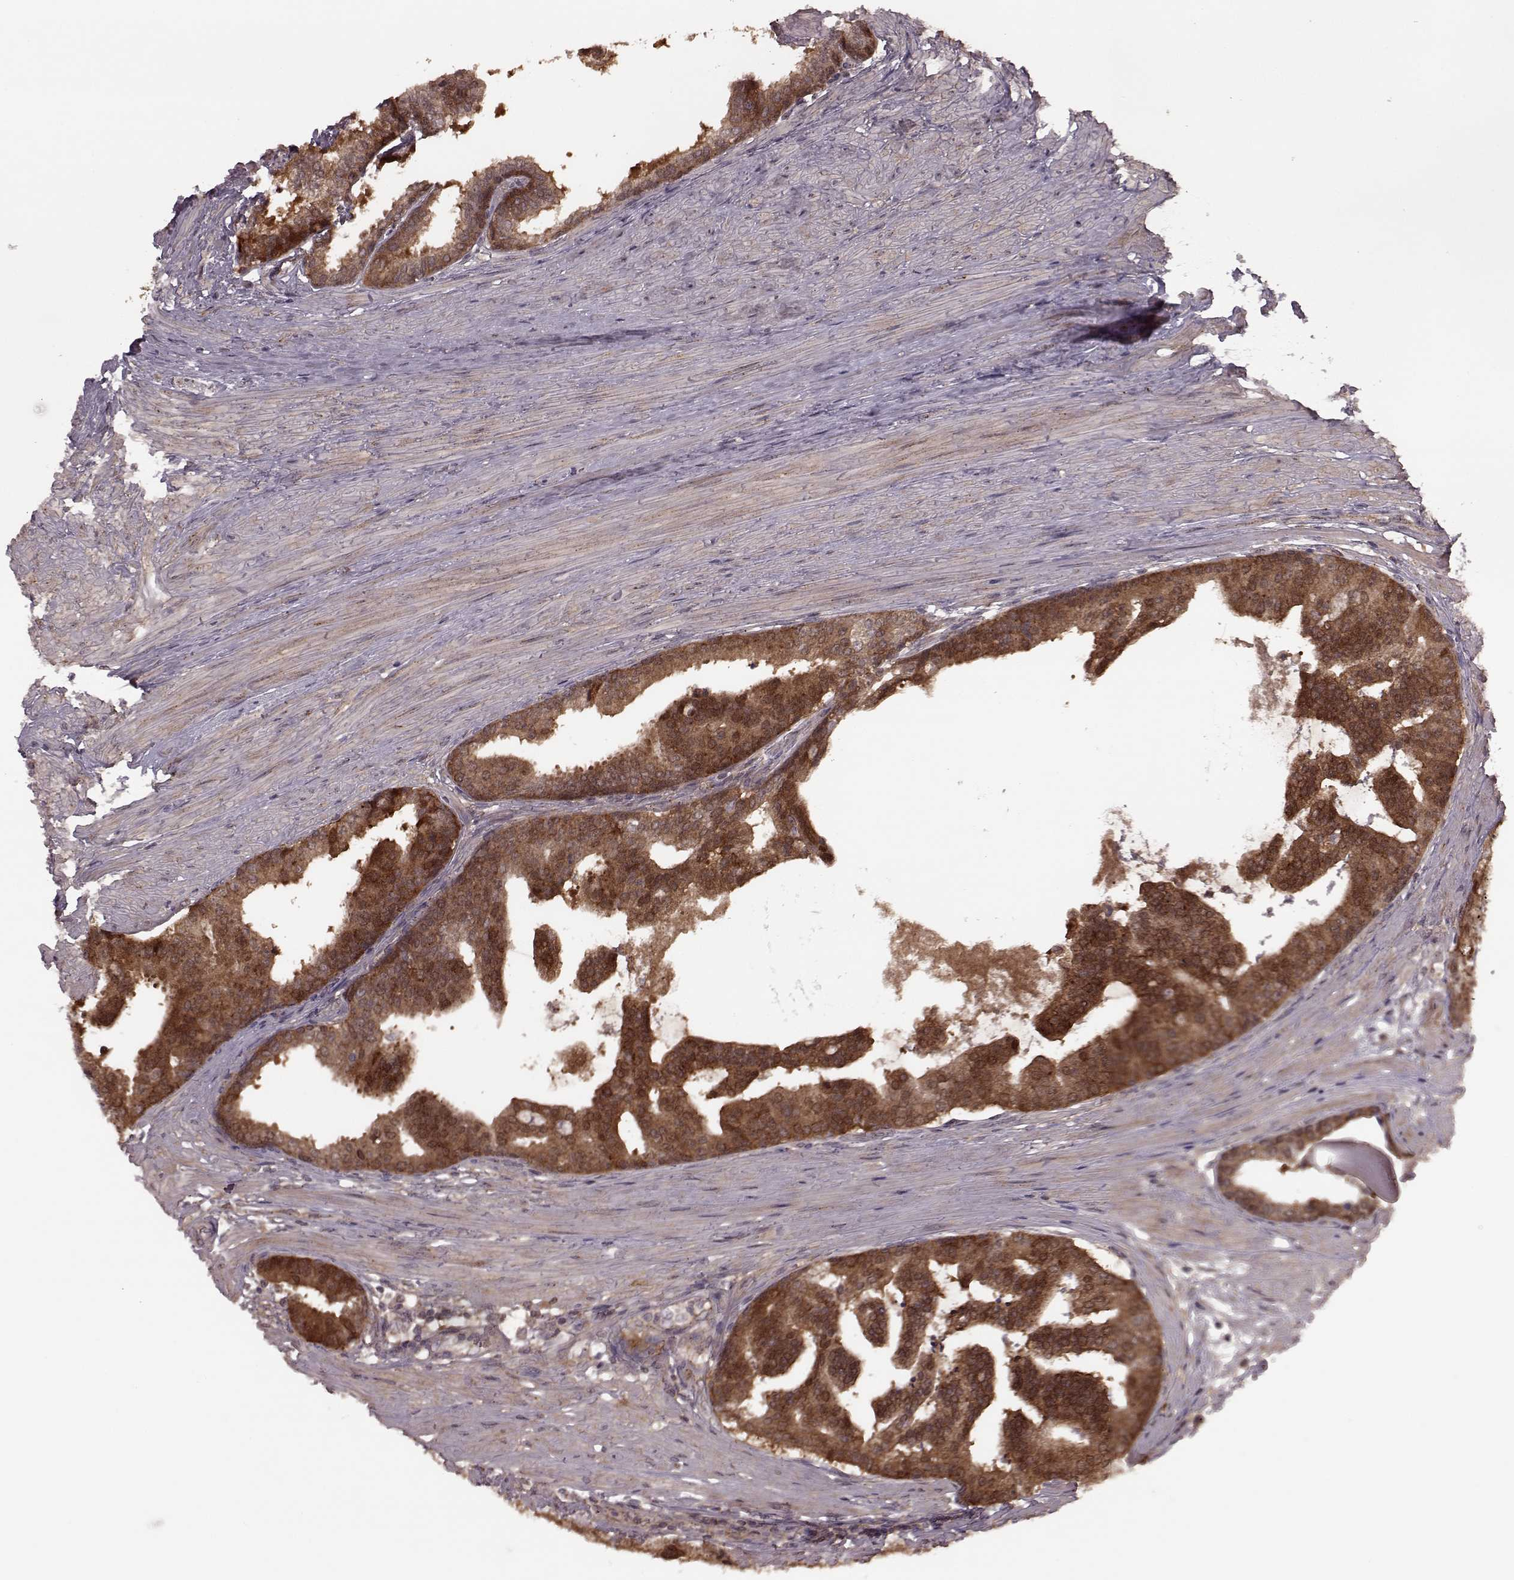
{"staining": {"intensity": "moderate", "quantity": ">75%", "location": "cytoplasmic/membranous"}, "tissue": "prostate cancer", "cell_type": "Tumor cells", "image_type": "cancer", "snomed": [{"axis": "morphology", "description": "Adenocarcinoma, NOS"}, {"axis": "topography", "description": "Prostate and seminal vesicle, NOS"}, {"axis": "topography", "description": "Prostate"}], "caption": "Approximately >75% of tumor cells in human adenocarcinoma (prostate) display moderate cytoplasmic/membranous protein expression as visualized by brown immunohistochemical staining.", "gene": "GSS", "patient": {"sex": "male", "age": 44}}